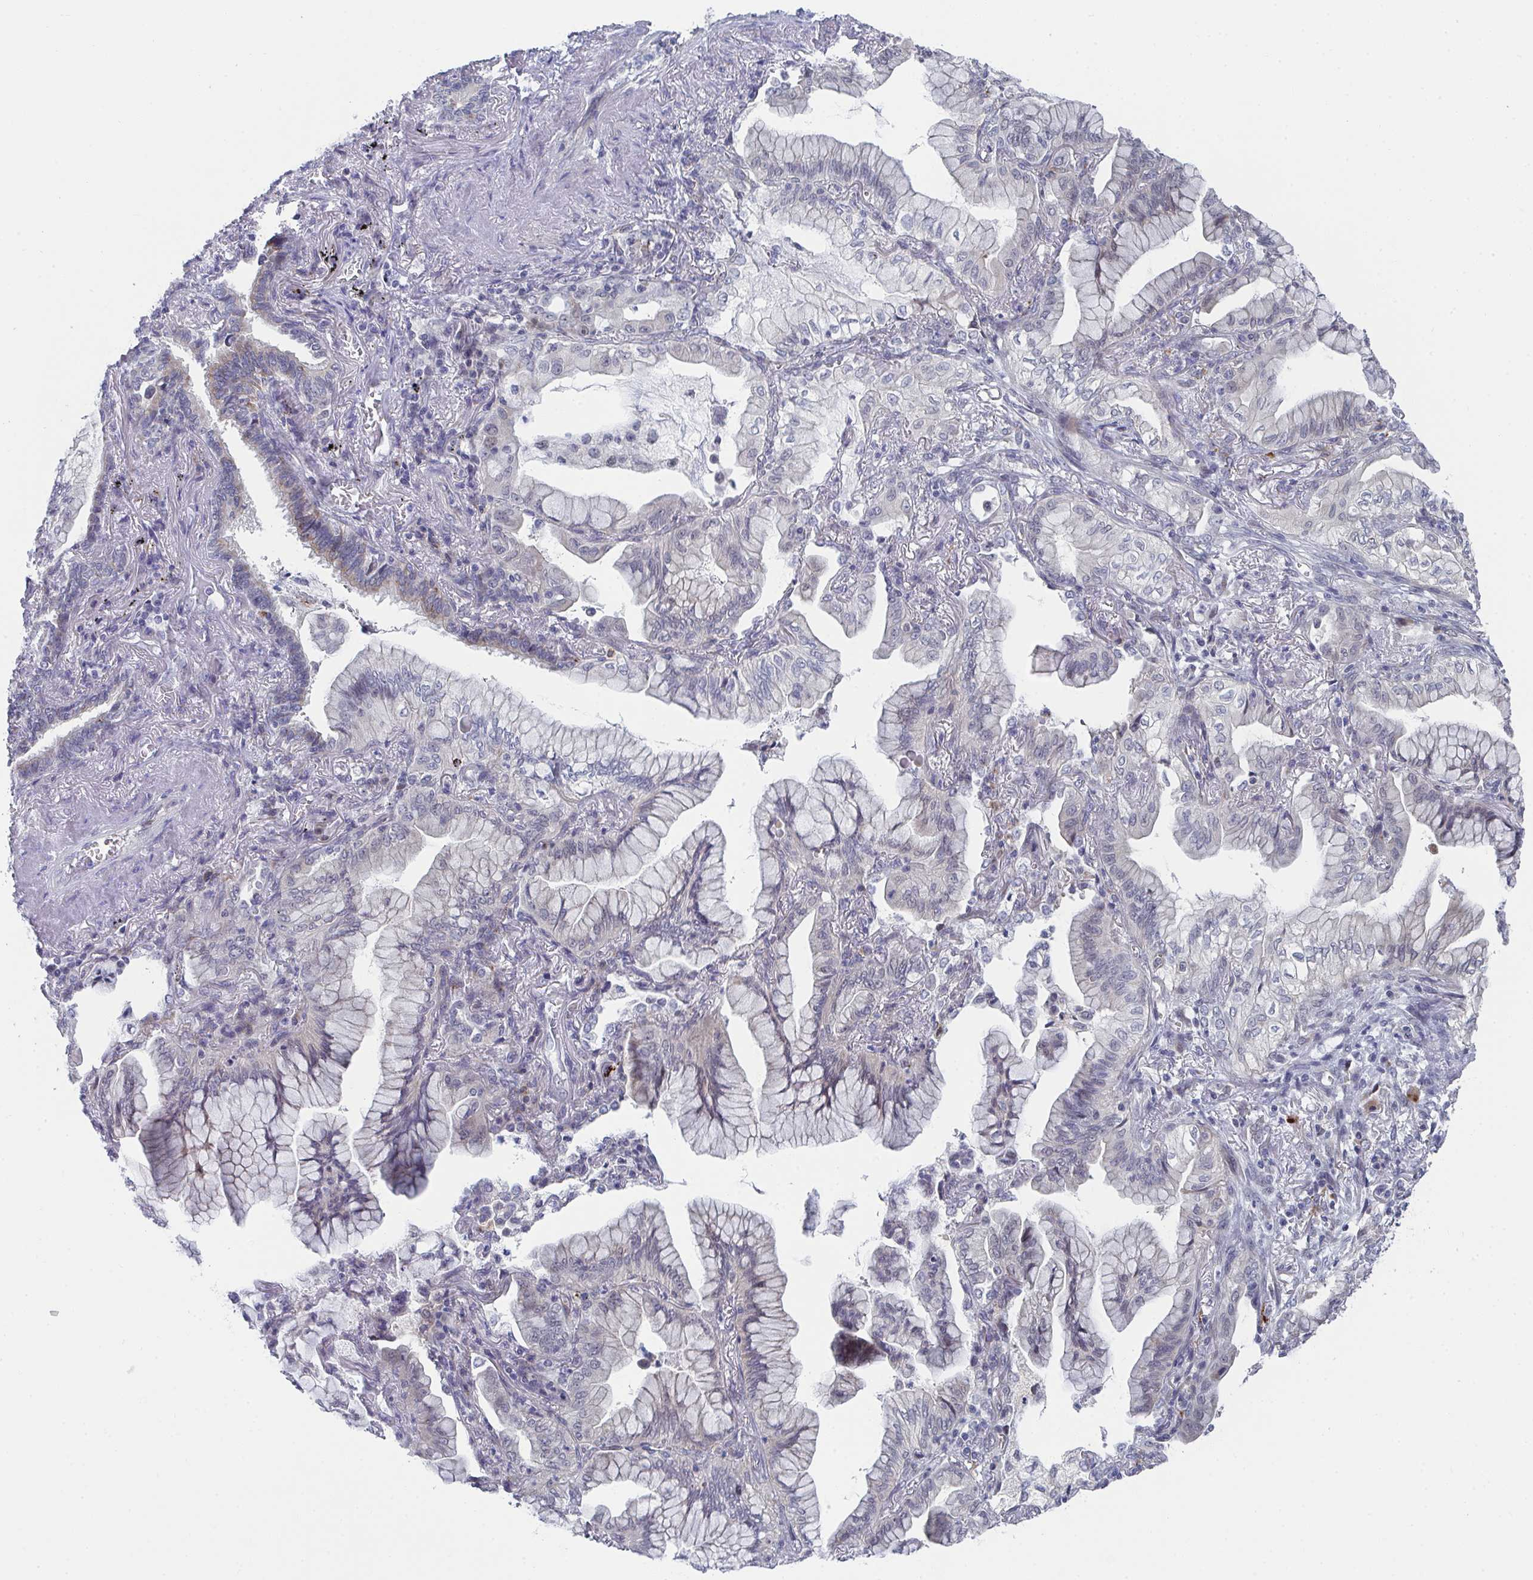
{"staining": {"intensity": "negative", "quantity": "none", "location": "none"}, "tissue": "lung cancer", "cell_type": "Tumor cells", "image_type": "cancer", "snomed": [{"axis": "morphology", "description": "Adenocarcinoma, NOS"}, {"axis": "topography", "description": "Lung"}], "caption": "Lung adenocarcinoma stained for a protein using IHC displays no staining tumor cells.", "gene": "VWDE", "patient": {"sex": "male", "age": 77}}